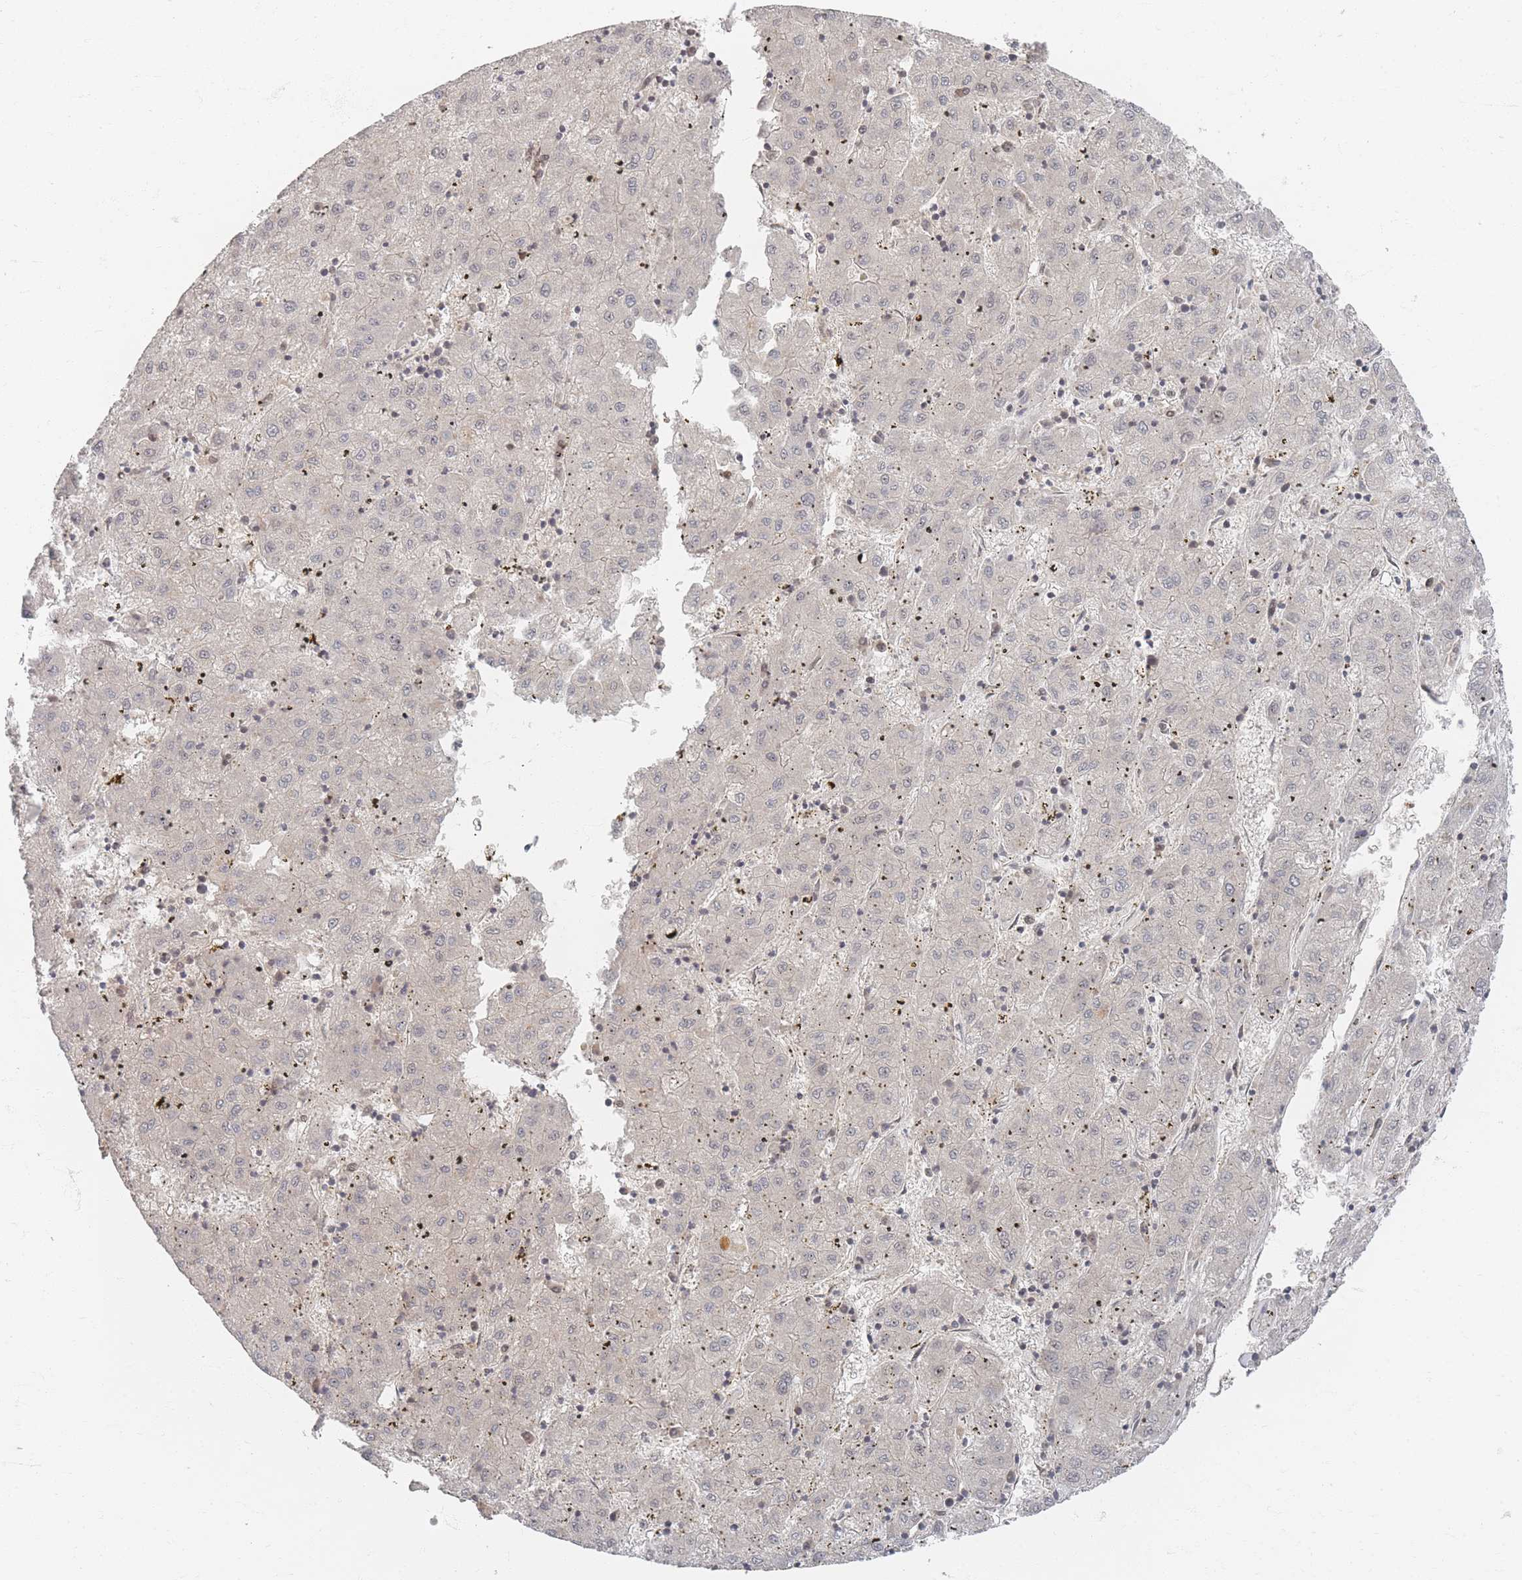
{"staining": {"intensity": "negative", "quantity": "none", "location": "none"}, "tissue": "liver cancer", "cell_type": "Tumor cells", "image_type": "cancer", "snomed": [{"axis": "morphology", "description": "Carcinoma, Hepatocellular, NOS"}, {"axis": "topography", "description": "Liver"}], "caption": "Liver cancer was stained to show a protein in brown. There is no significant staining in tumor cells.", "gene": "PSMD9", "patient": {"sex": "male", "age": 72}}